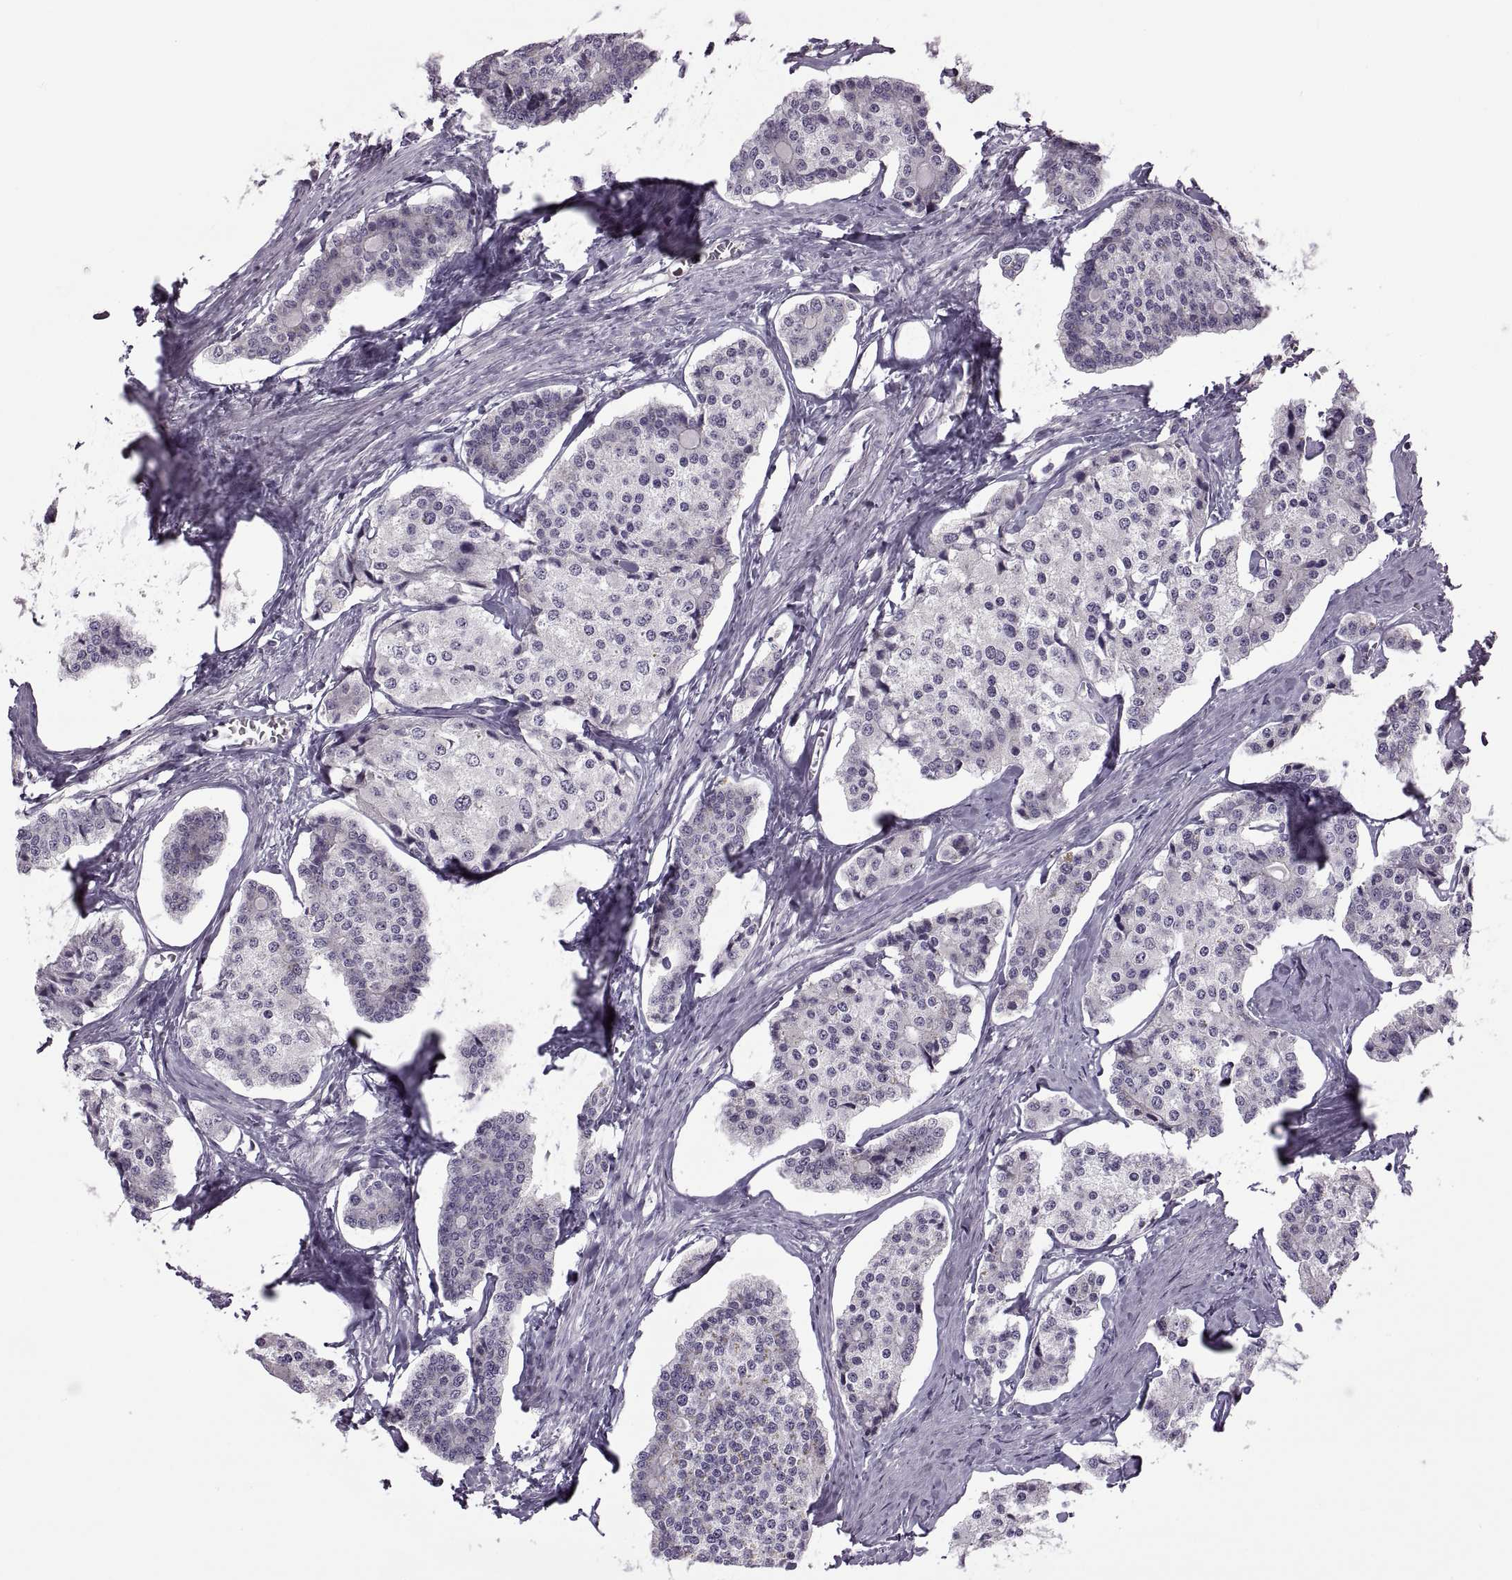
{"staining": {"intensity": "negative", "quantity": "none", "location": "none"}, "tissue": "carcinoid", "cell_type": "Tumor cells", "image_type": "cancer", "snomed": [{"axis": "morphology", "description": "Carcinoid, malignant, NOS"}, {"axis": "topography", "description": "Small intestine"}], "caption": "A high-resolution photomicrograph shows immunohistochemistry staining of carcinoid (malignant), which shows no significant positivity in tumor cells. (Brightfield microscopy of DAB immunohistochemistry at high magnification).", "gene": "RSPH6A", "patient": {"sex": "female", "age": 65}}